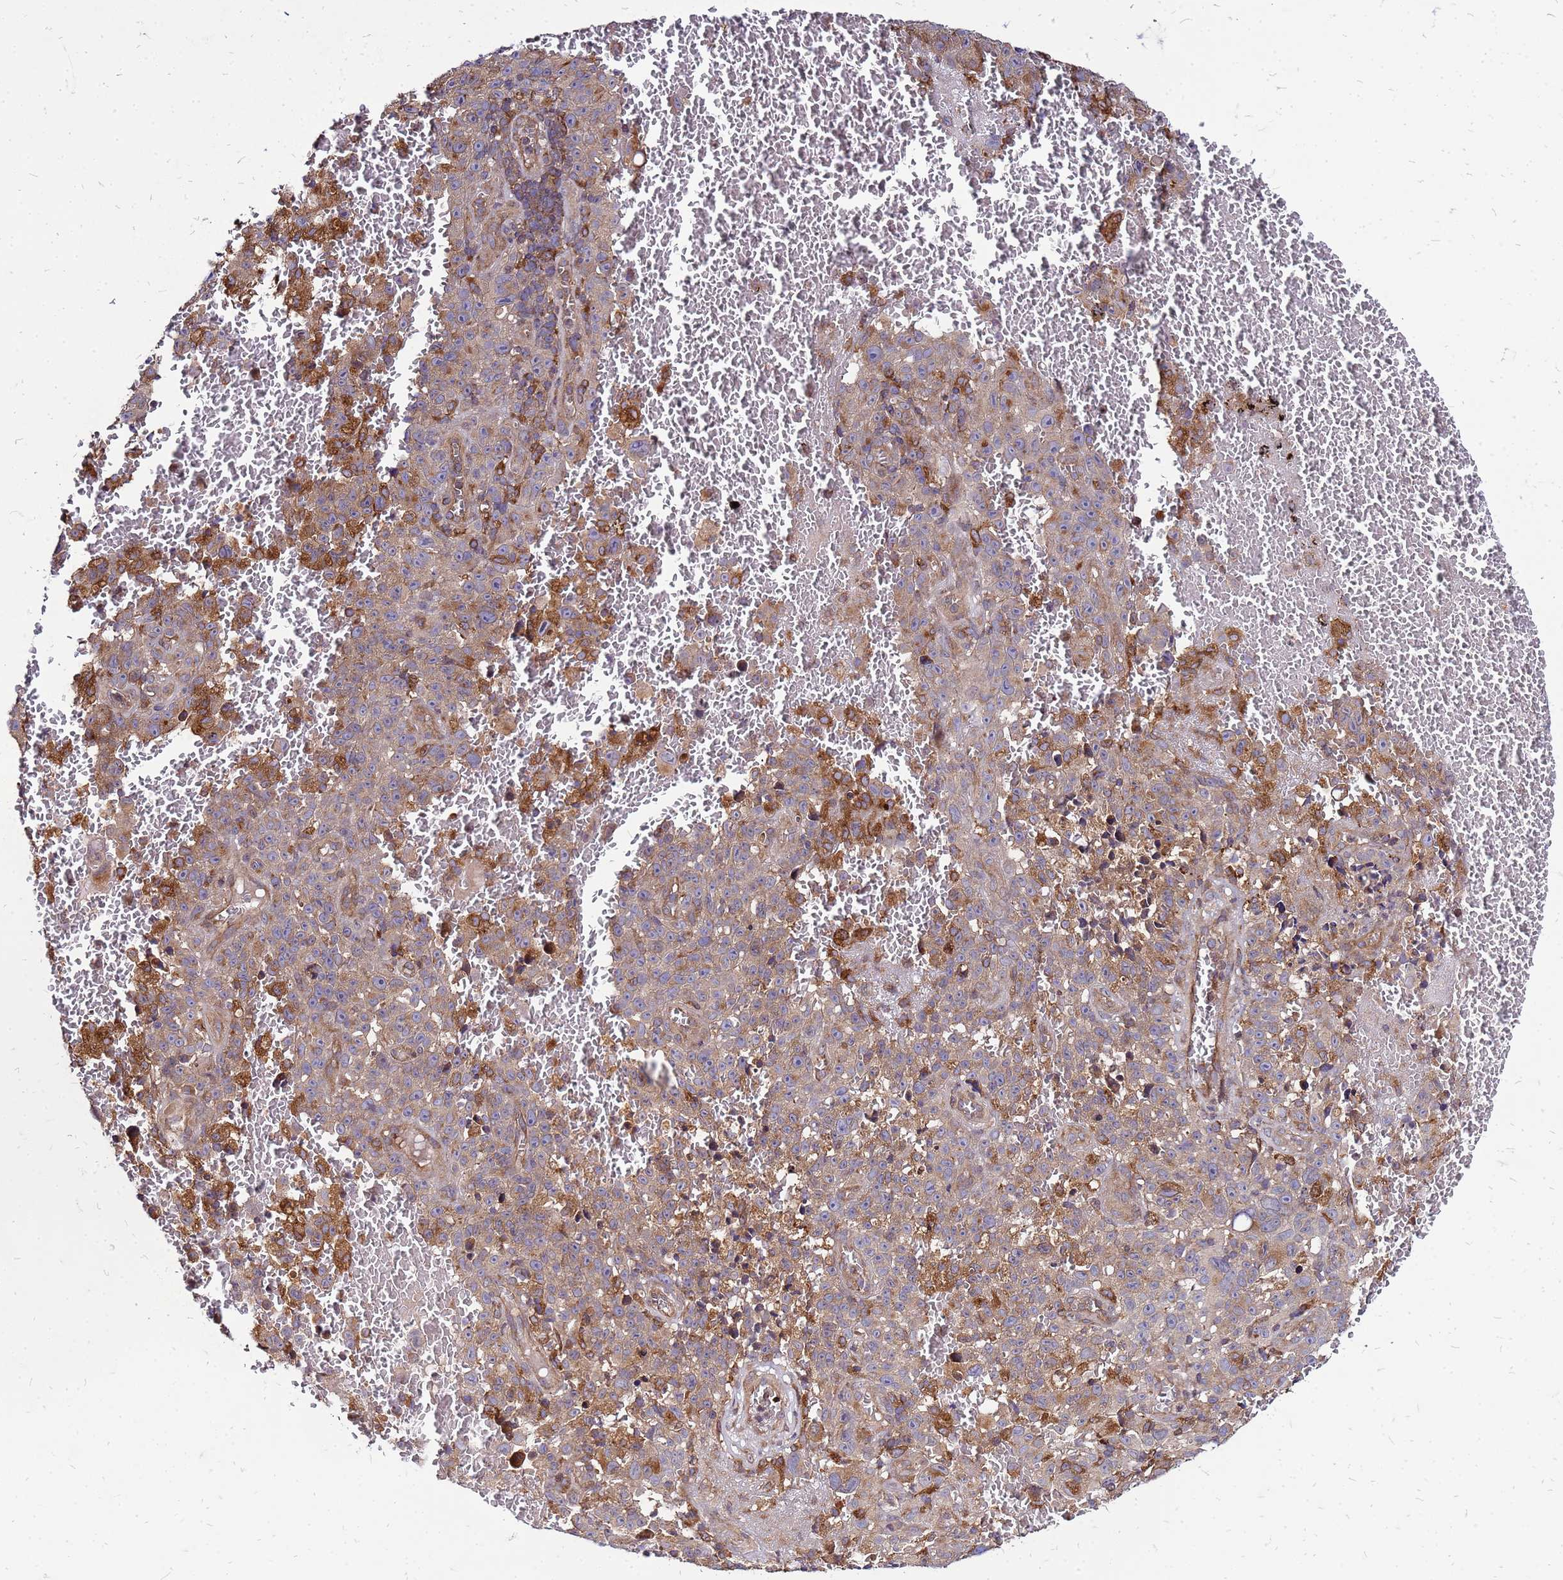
{"staining": {"intensity": "moderate", "quantity": "<25%", "location": "cytoplasmic/membranous"}, "tissue": "melanoma", "cell_type": "Tumor cells", "image_type": "cancer", "snomed": [{"axis": "morphology", "description": "Malignant melanoma, NOS"}, {"axis": "topography", "description": "Skin"}], "caption": "IHC image of neoplastic tissue: human melanoma stained using immunohistochemistry shows low levels of moderate protein expression localized specifically in the cytoplasmic/membranous of tumor cells, appearing as a cytoplasmic/membranous brown color.", "gene": "CYBC1", "patient": {"sex": "female", "age": 82}}